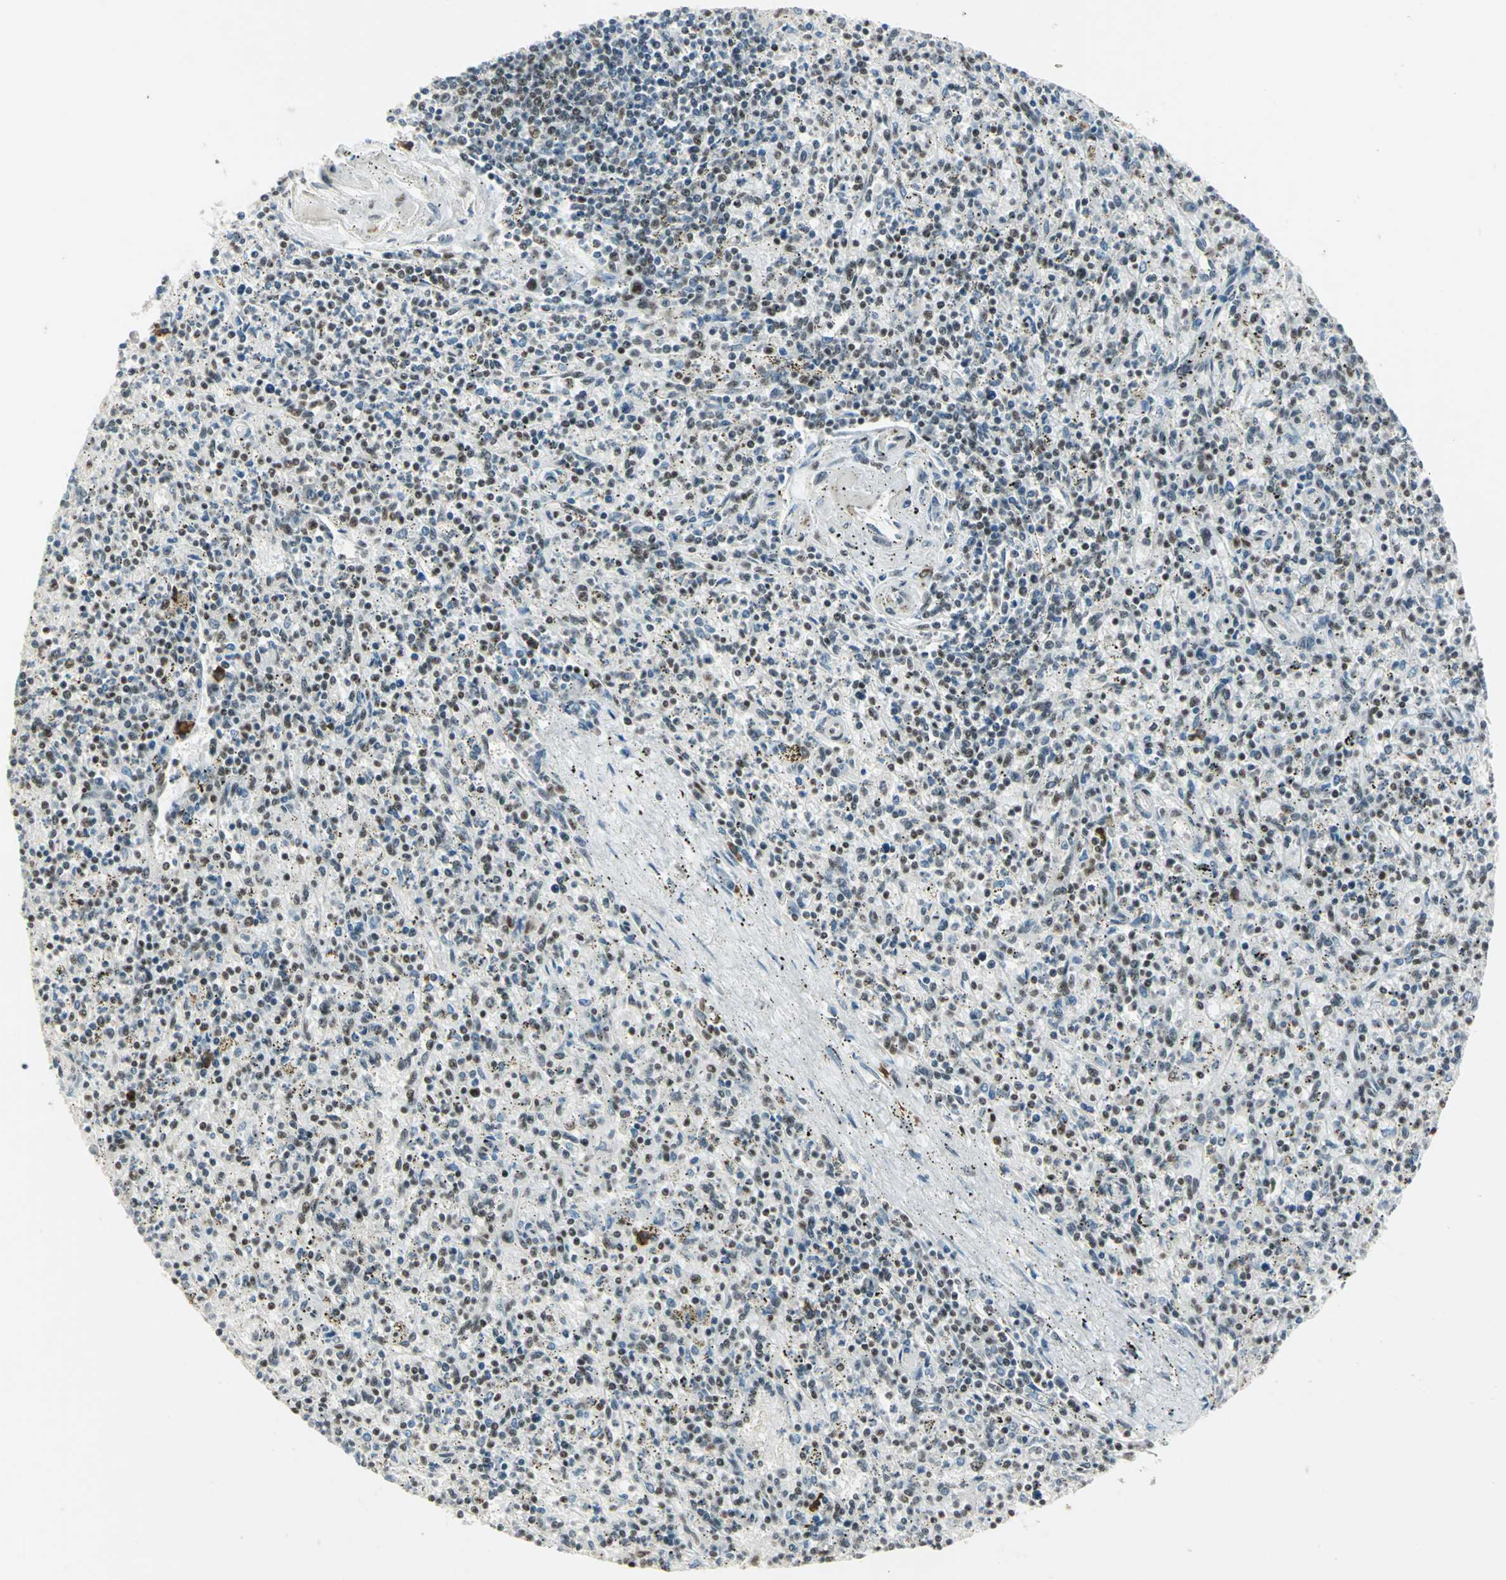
{"staining": {"intensity": "moderate", "quantity": "25%-75%", "location": "nuclear"}, "tissue": "spleen", "cell_type": "Cells in red pulp", "image_type": "normal", "snomed": [{"axis": "morphology", "description": "Normal tissue, NOS"}, {"axis": "topography", "description": "Spleen"}], "caption": "Moderate nuclear positivity for a protein is present in approximately 25%-75% of cells in red pulp of normal spleen using immunohistochemistry.", "gene": "CCNT1", "patient": {"sex": "male", "age": 72}}